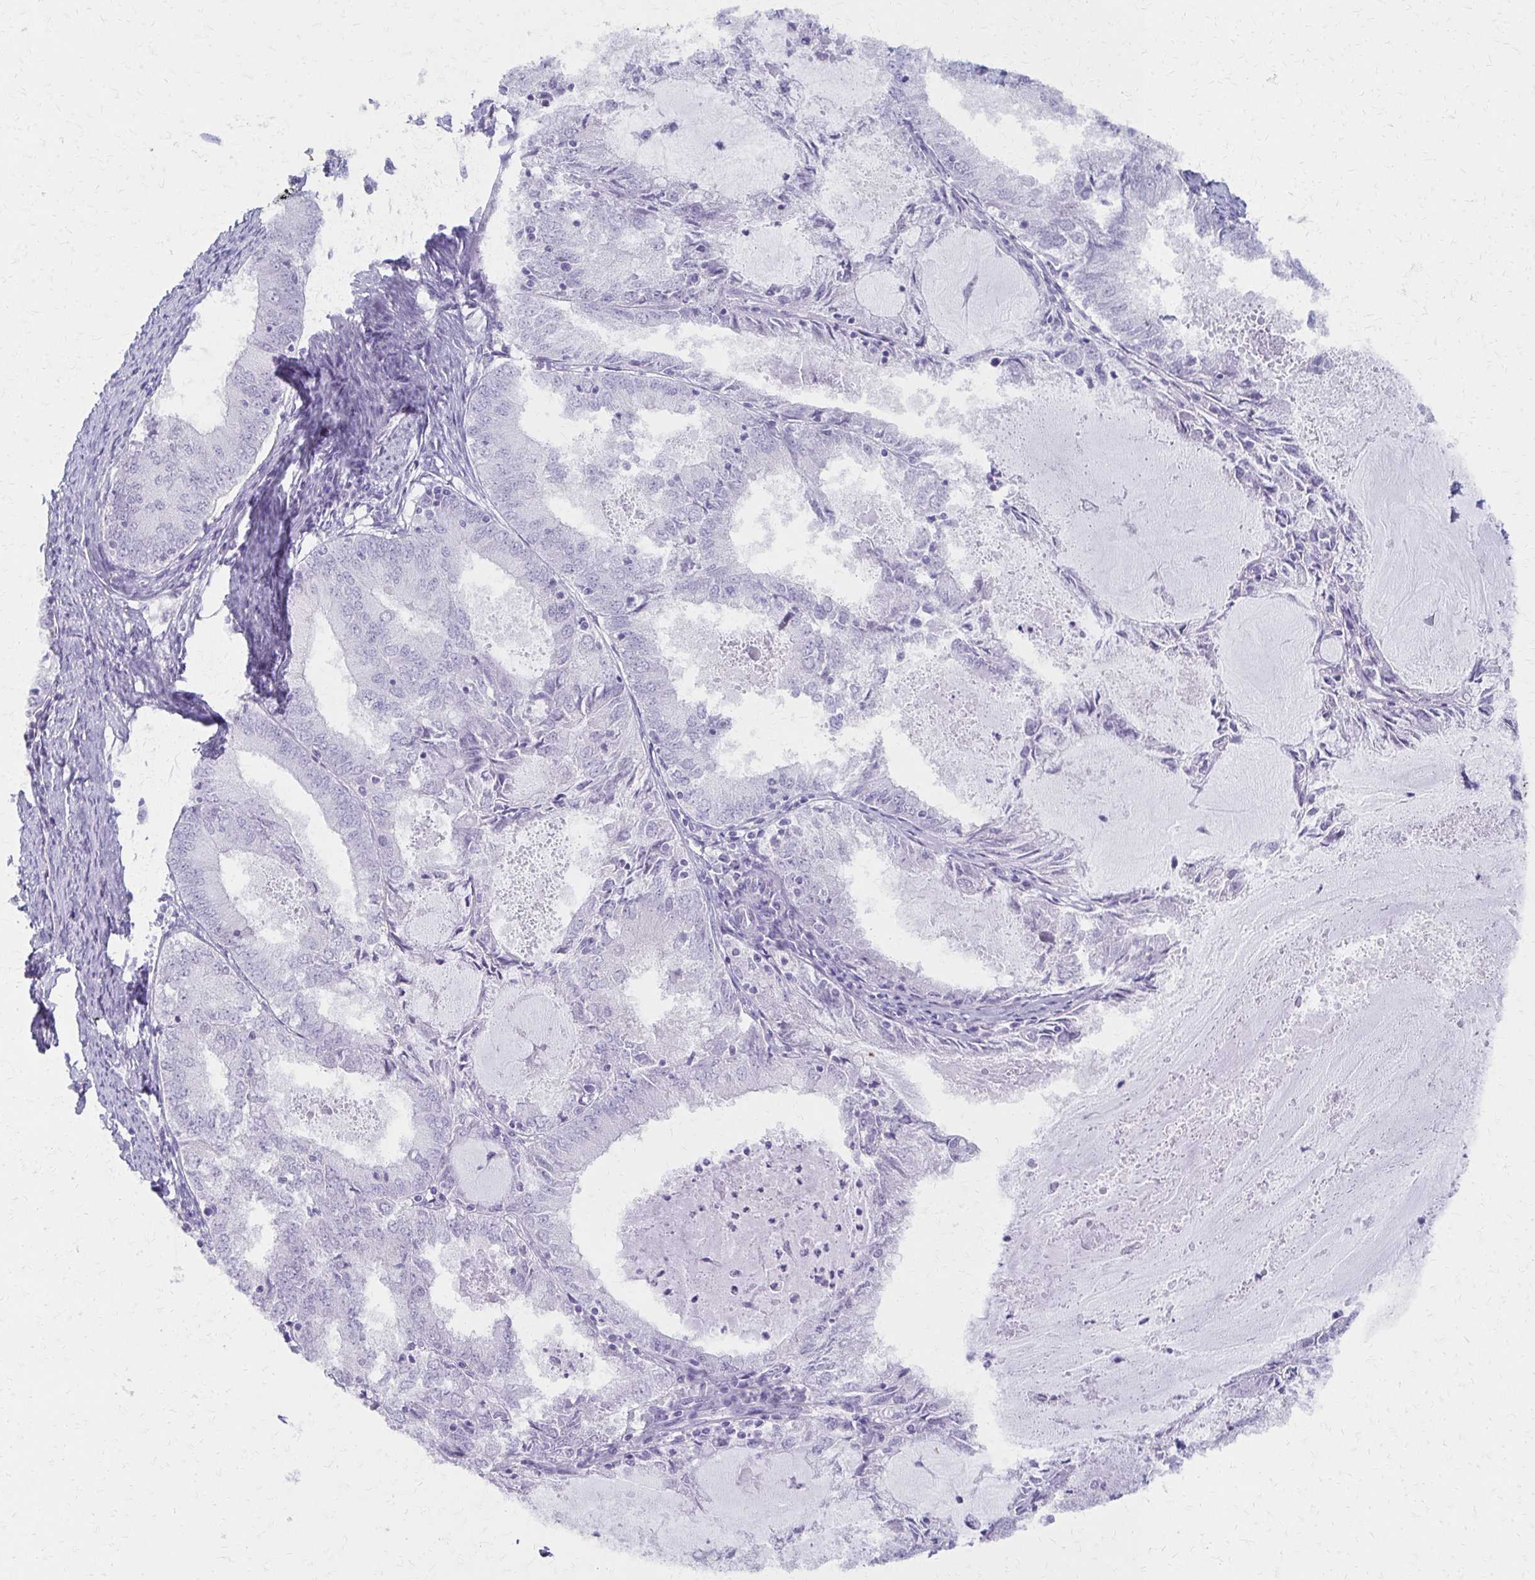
{"staining": {"intensity": "negative", "quantity": "none", "location": "none"}, "tissue": "endometrial cancer", "cell_type": "Tumor cells", "image_type": "cancer", "snomed": [{"axis": "morphology", "description": "Adenocarcinoma, NOS"}, {"axis": "topography", "description": "Endometrium"}], "caption": "The immunohistochemistry histopathology image has no significant staining in tumor cells of endometrial cancer (adenocarcinoma) tissue.", "gene": "MORC4", "patient": {"sex": "female", "age": 57}}